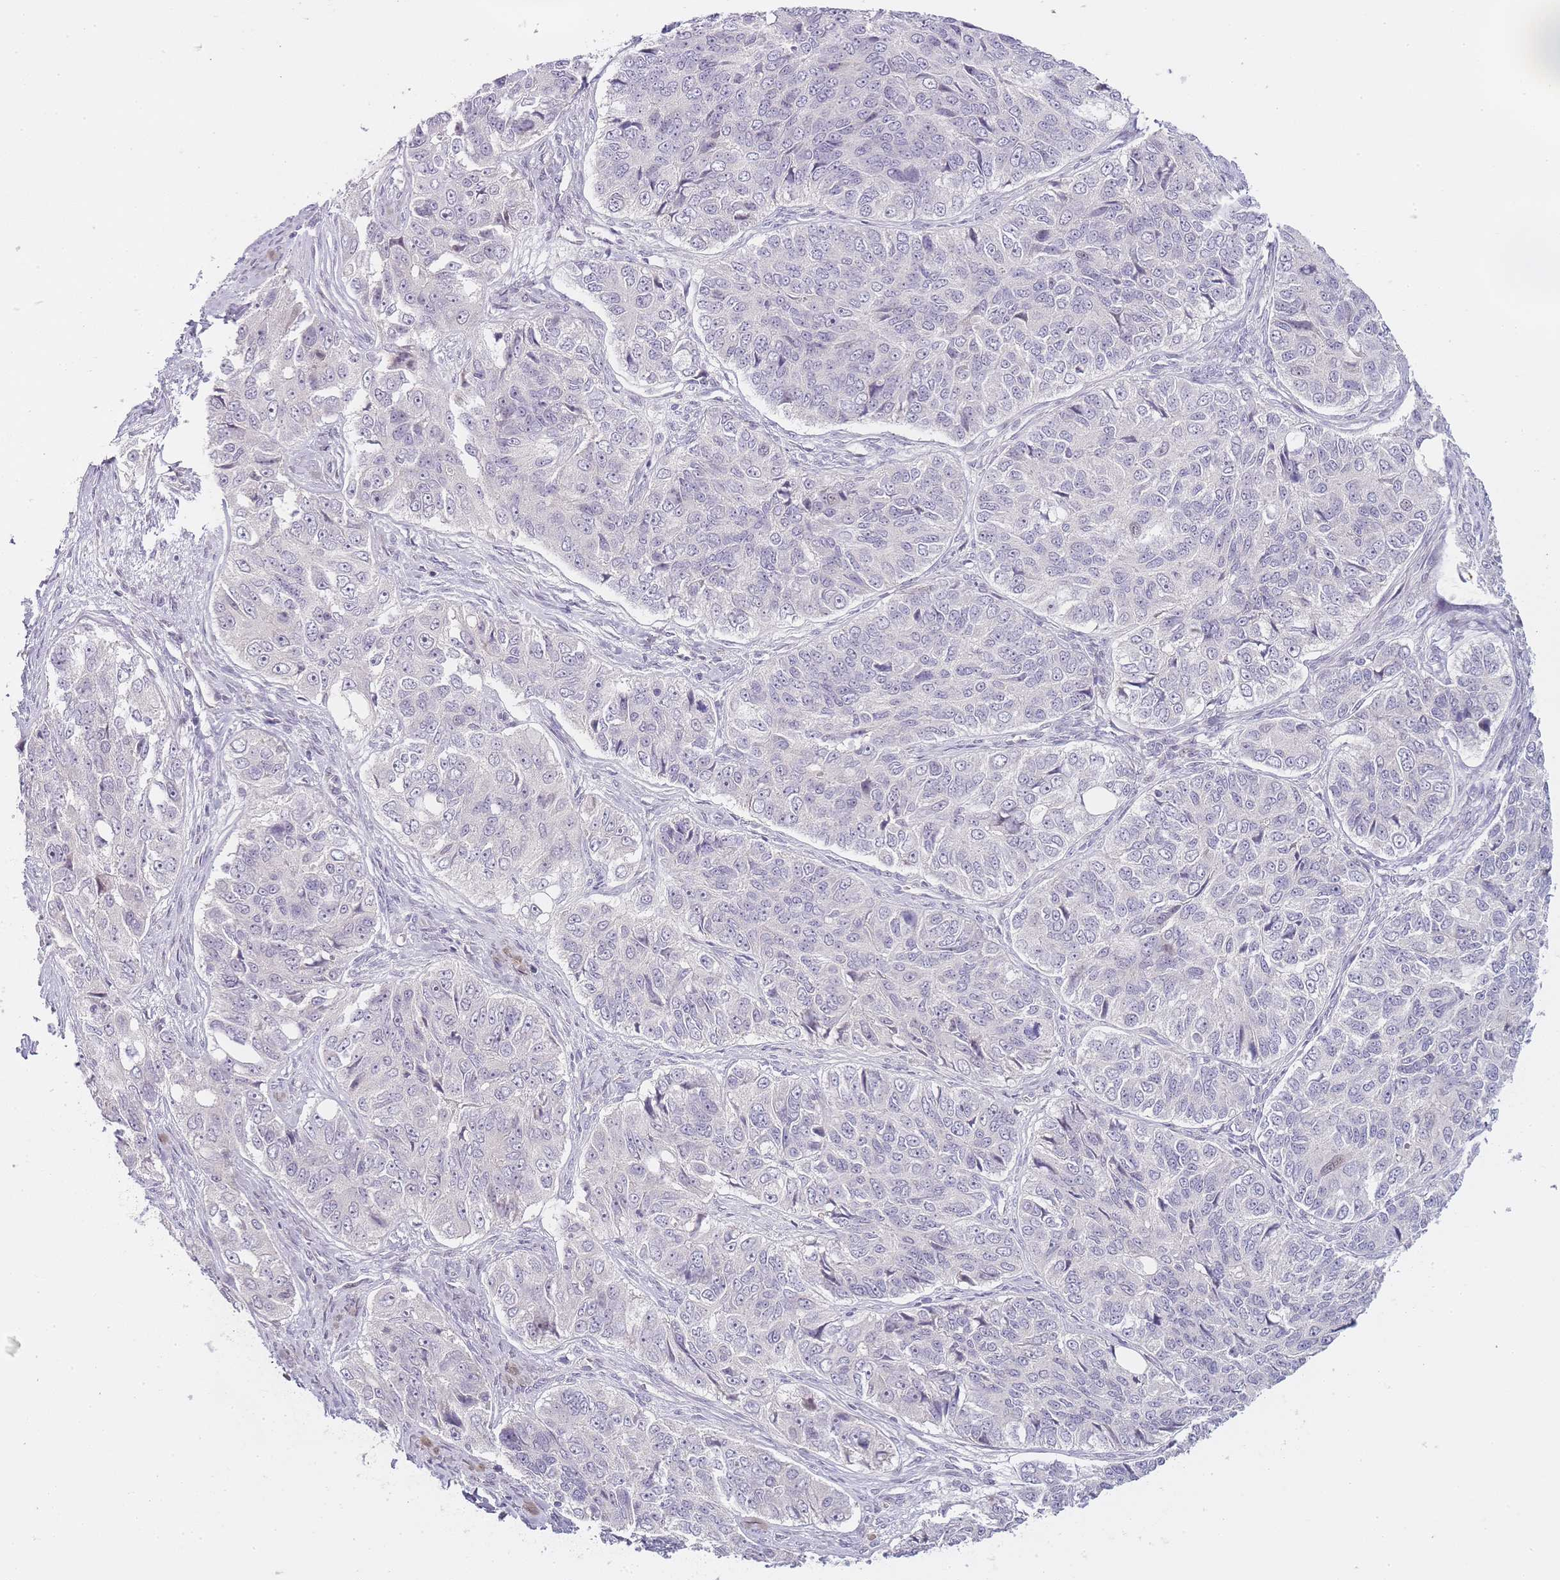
{"staining": {"intensity": "negative", "quantity": "none", "location": "none"}, "tissue": "ovarian cancer", "cell_type": "Tumor cells", "image_type": "cancer", "snomed": [{"axis": "morphology", "description": "Carcinoma, endometroid"}, {"axis": "topography", "description": "Ovary"}], "caption": "The IHC photomicrograph has no significant staining in tumor cells of endometroid carcinoma (ovarian) tissue.", "gene": "OGG1", "patient": {"sex": "female", "age": 51}}